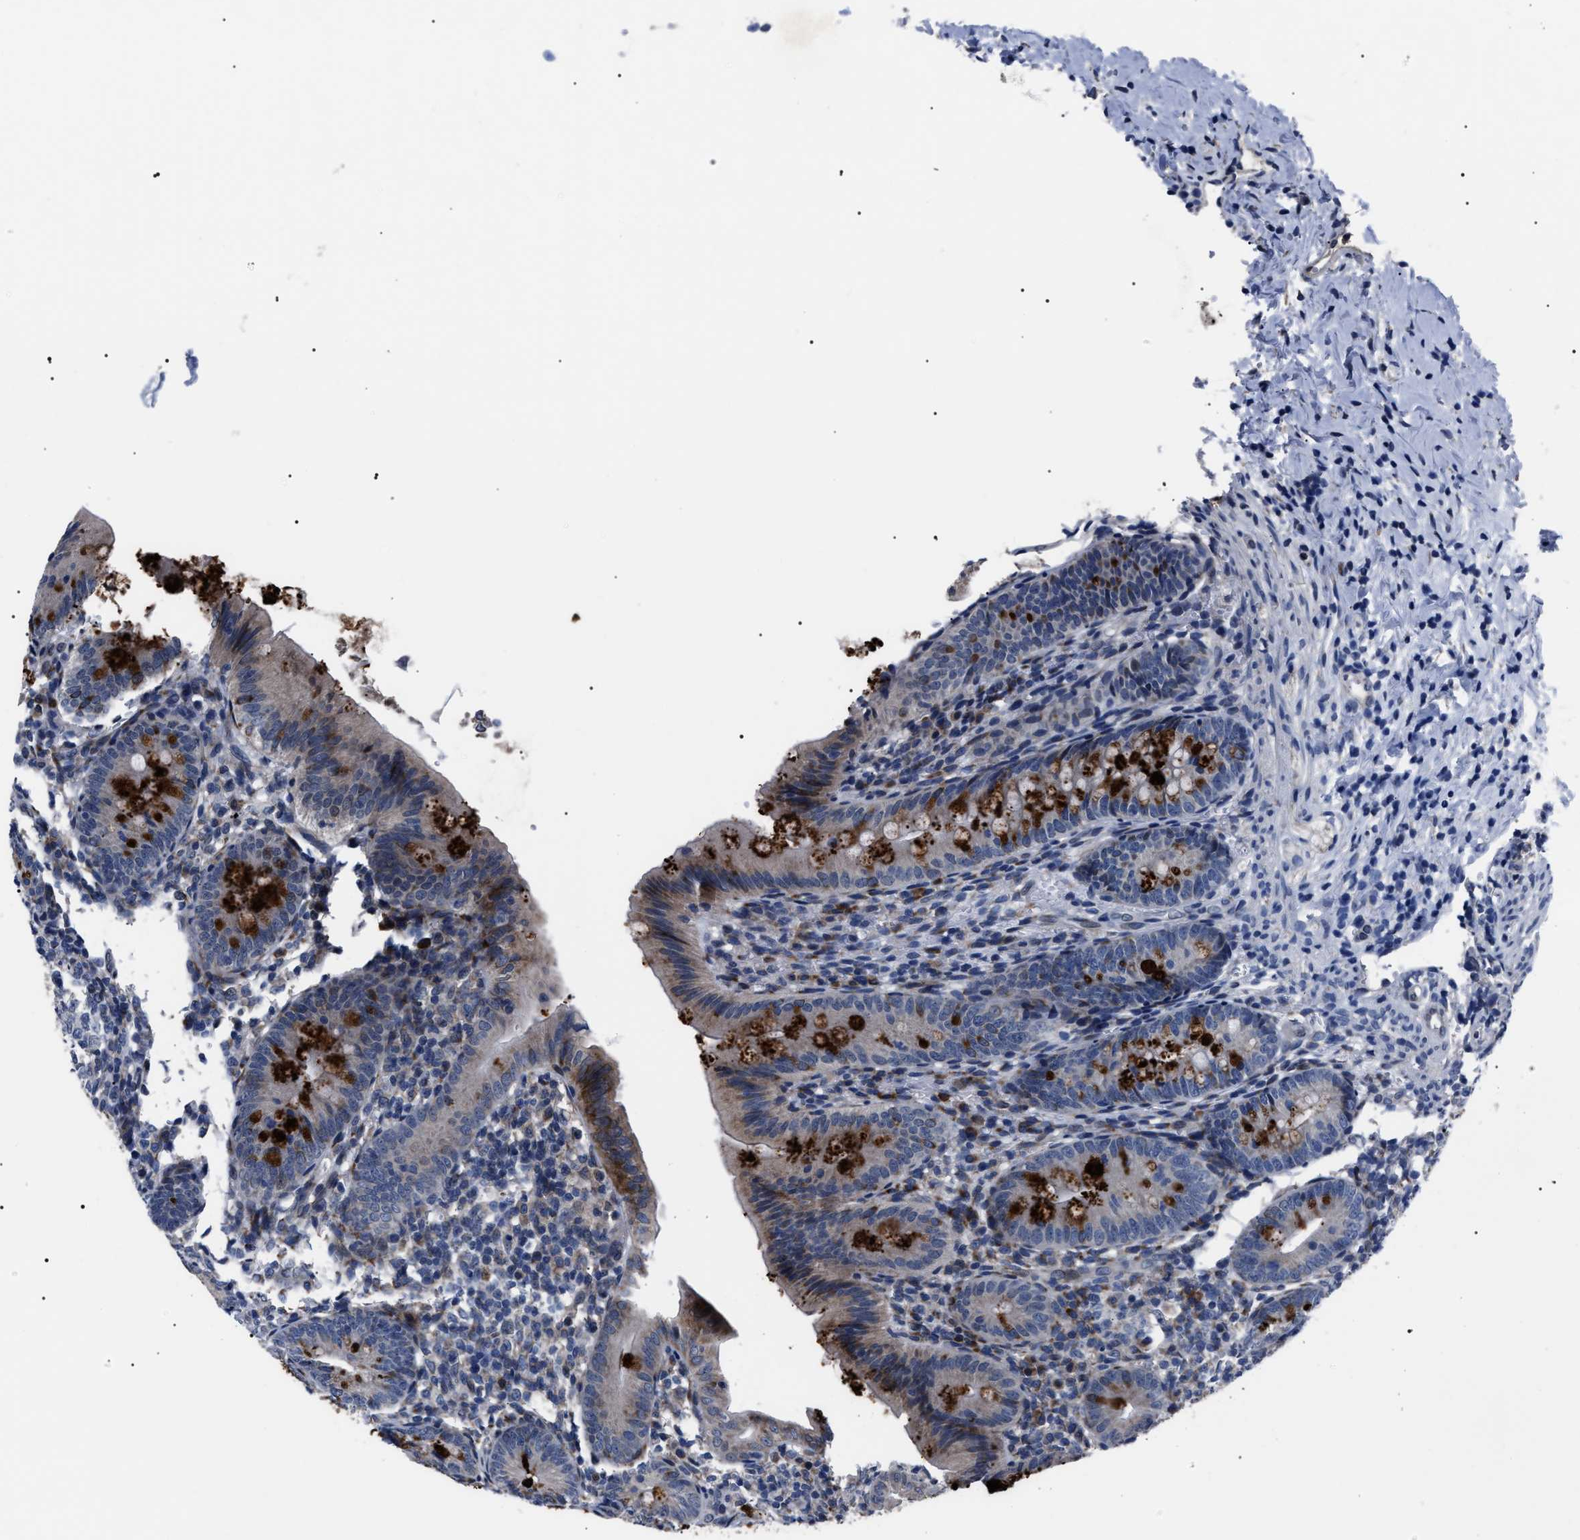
{"staining": {"intensity": "strong", "quantity": "25%-75%", "location": "cytoplasmic/membranous"}, "tissue": "appendix", "cell_type": "Glandular cells", "image_type": "normal", "snomed": [{"axis": "morphology", "description": "Normal tissue, NOS"}, {"axis": "topography", "description": "Appendix"}], "caption": "Brown immunohistochemical staining in benign human appendix demonstrates strong cytoplasmic/membranous staining in about 25%-75% of glandular cells. (IHC, brightfield microscopy, high magnification).", "gene": "LRRC14", "patient": {"sex": "male", "age": 1}}